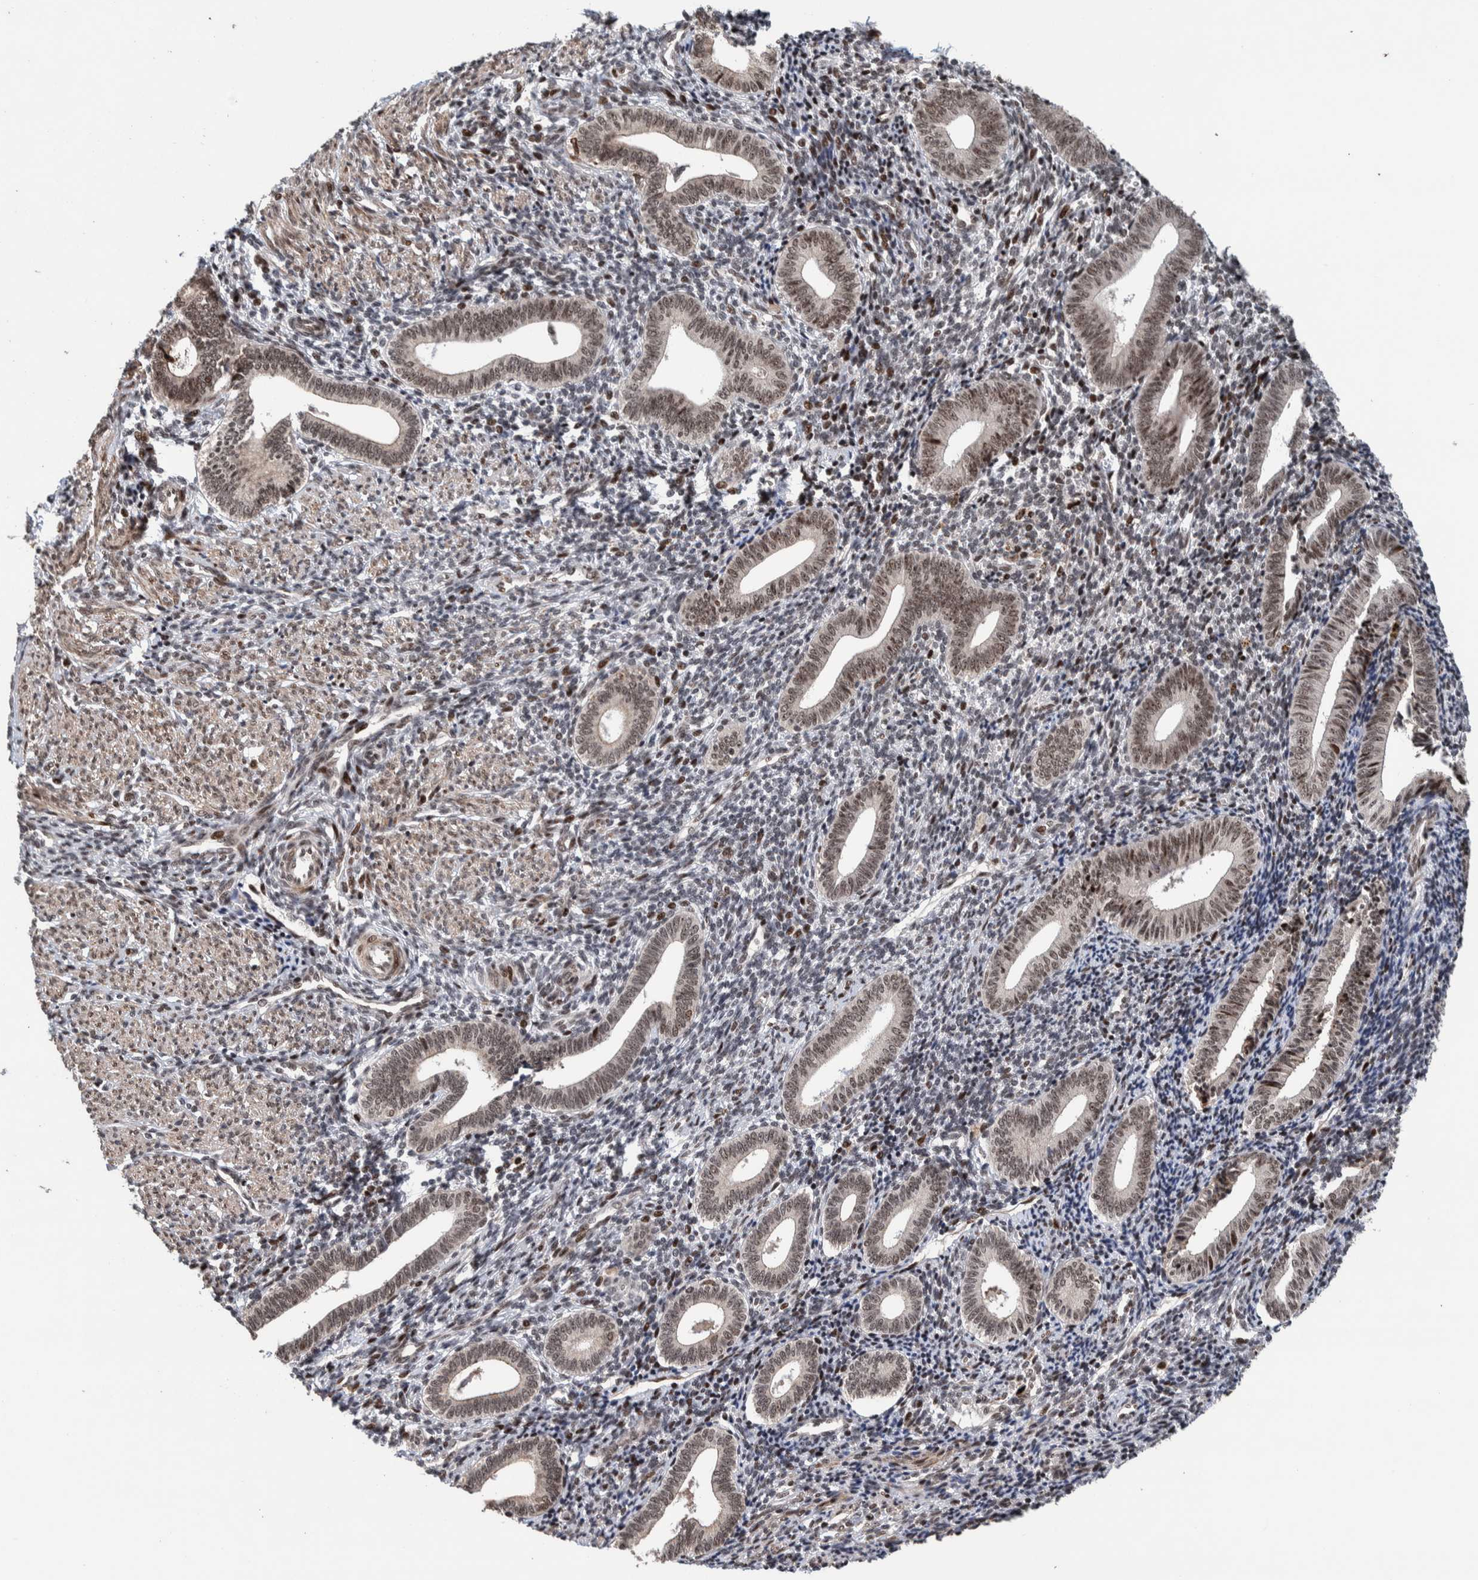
{"staining": {"intensity": "moderate", "quantity": "25%-75%", "location": "nuclear"}, "tissue": "endometrium", "cell_type": "Cells in endometrial stroma", "image_type": "normal", "snomed": [{"axis": "morphology", "description": "Normal tissue, NOS"}, {"axis": "topography", "description": "Uterus"}, {"axis": "topography", "description": "Endometrium"}], "caption": "Immunohistochemical staining of benign endometrium shows moderate nuclear protein expression in about 25%-75% of cells in endometrial stroma.", "gene": "CHD4", "patient": {"sex": "female", "age": 33}}